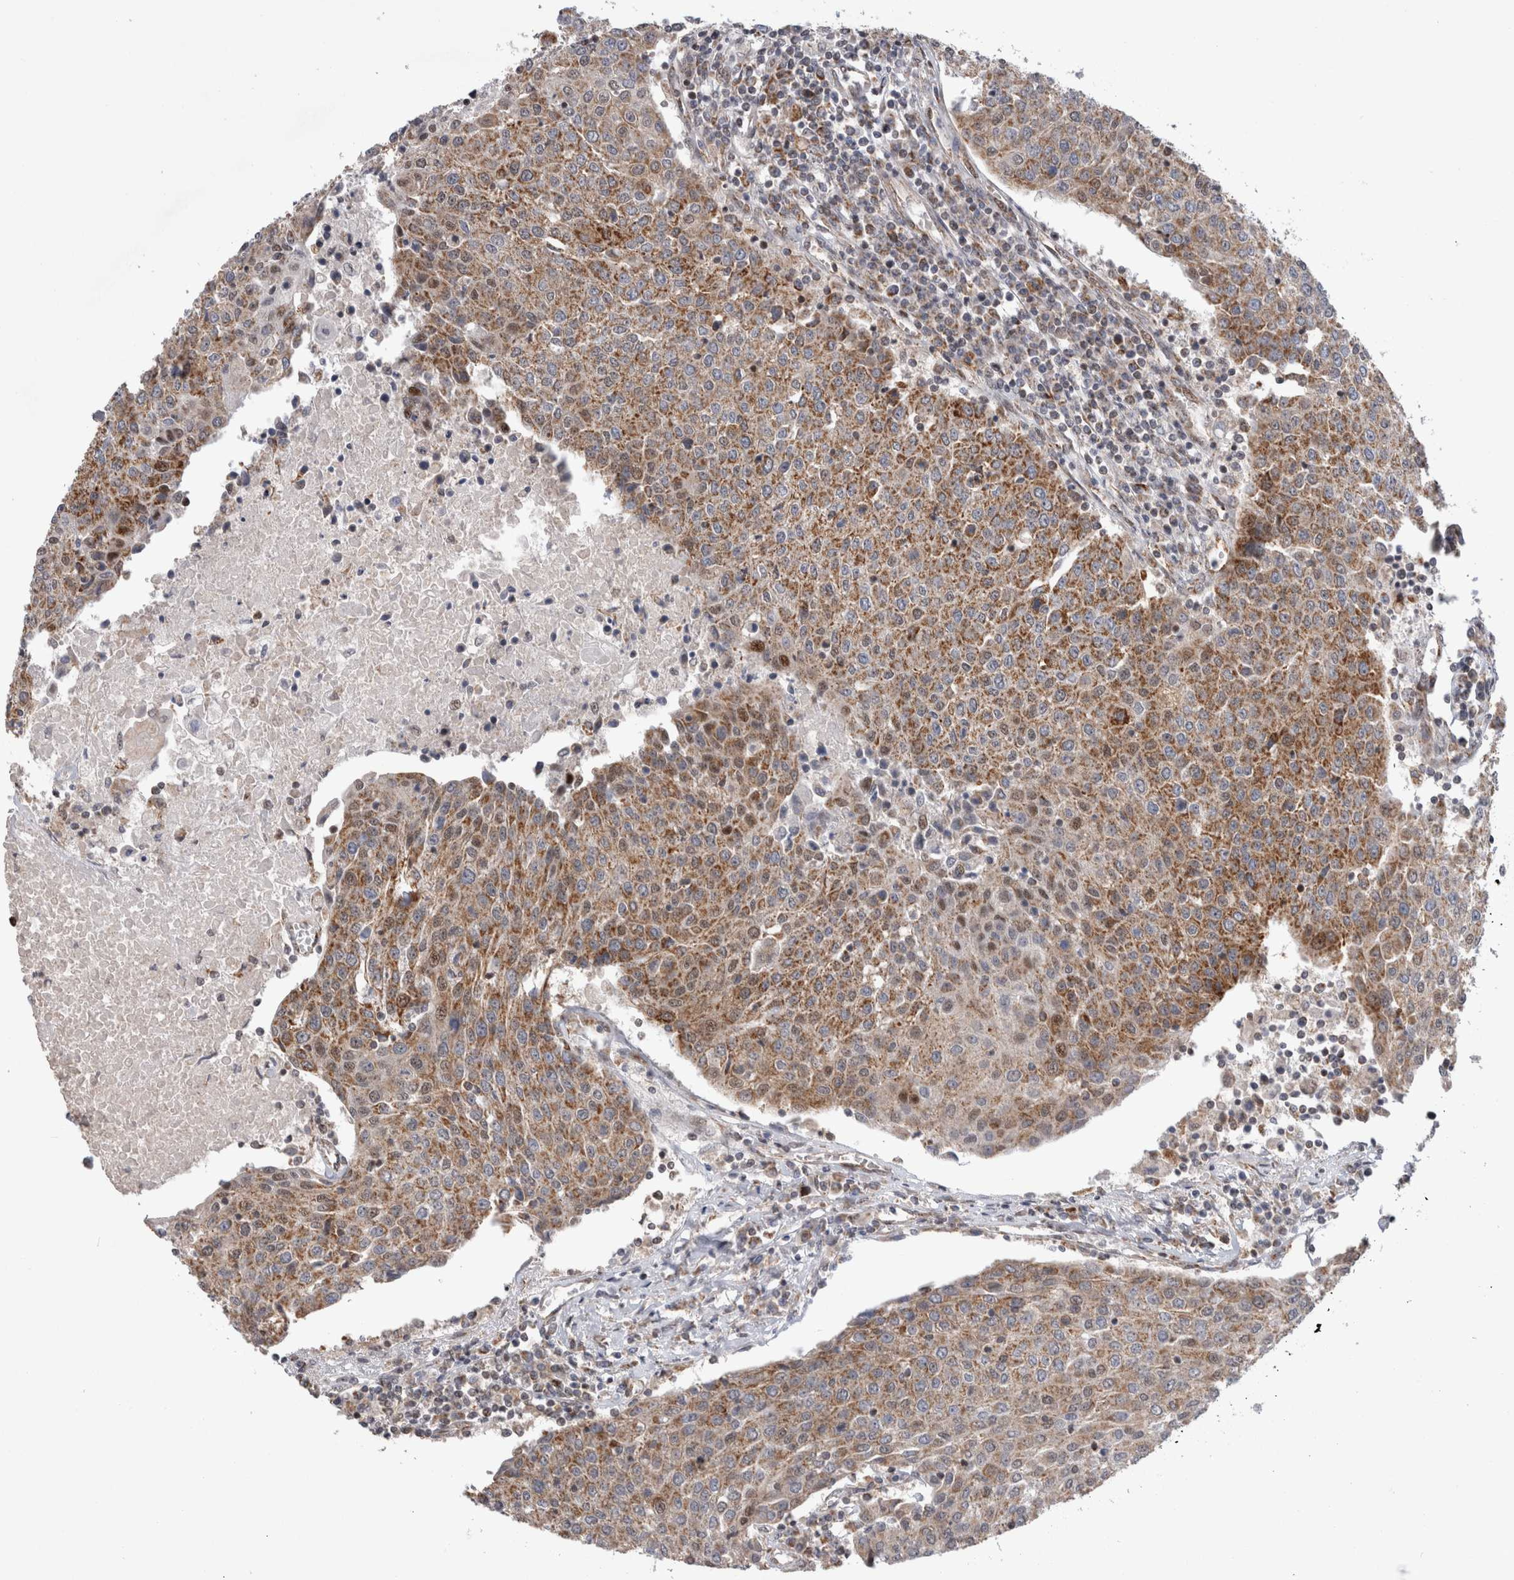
{"staining": {"intensity": "moderate", "quantity": ">75%", "location": "cytoplasmic/membranous"}, "tissue": "urothelial cancer", "cell_type": "Tumor cells", "image_type": "cancer", "snomed": [{"axis": "morphology", "description": "Urothelial carcinoma, High grade"}, {"axis": "topography", "description": "Urinary bladder"}], "caption": "Tumor cells demonstrate moderate cytoplasmic/membranous staining in about >75% of cells in urothelial carcinoma (high-grade).", "gene": "MRPL37", "patient": {"sex": "female", "age": 85}}